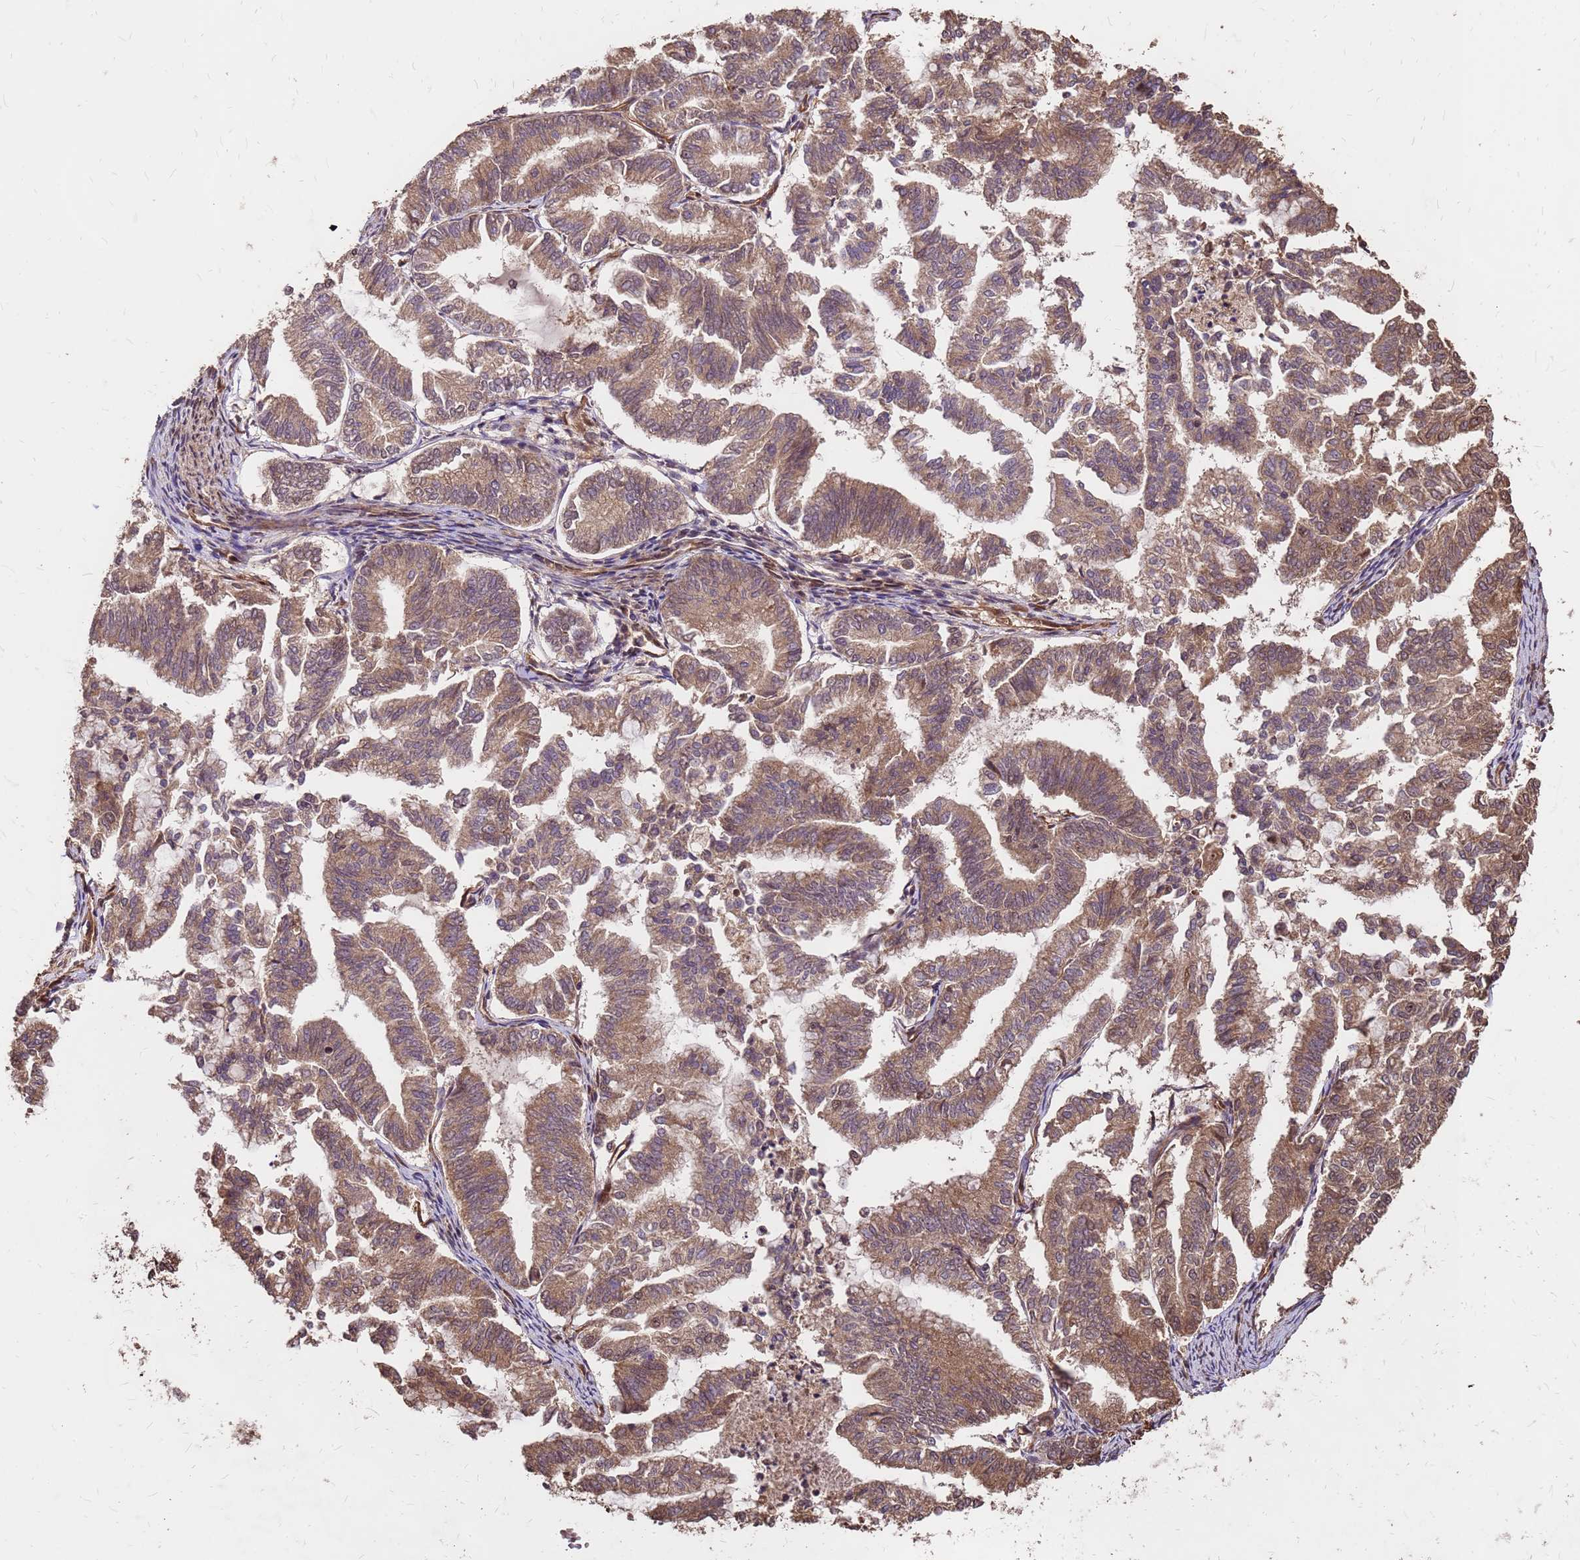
{"staining": {"intensity": "moderate", "quantity": ">75%", "location": "cytoplasmic/membranous"}, "tissue": "endometrial cancer", "cell_type": "Tumor cells", "image_type": "cancer", "snomed": [{"axis": "morphology", "description": "Adenocarcinoma, NOS"}, {"axis": "topography", "description": "Endometrium"}], "caption": "Immunohistochemistry micrograph of human adenocarcinoma (endometrial) stained for a protein (brown), which reveals medium levels of moderate cytoplasmic/membranous expression in about >75% of tumor cells.", "gene": "GPATCH8", "patient": {"sex": "female", "age": 79}}